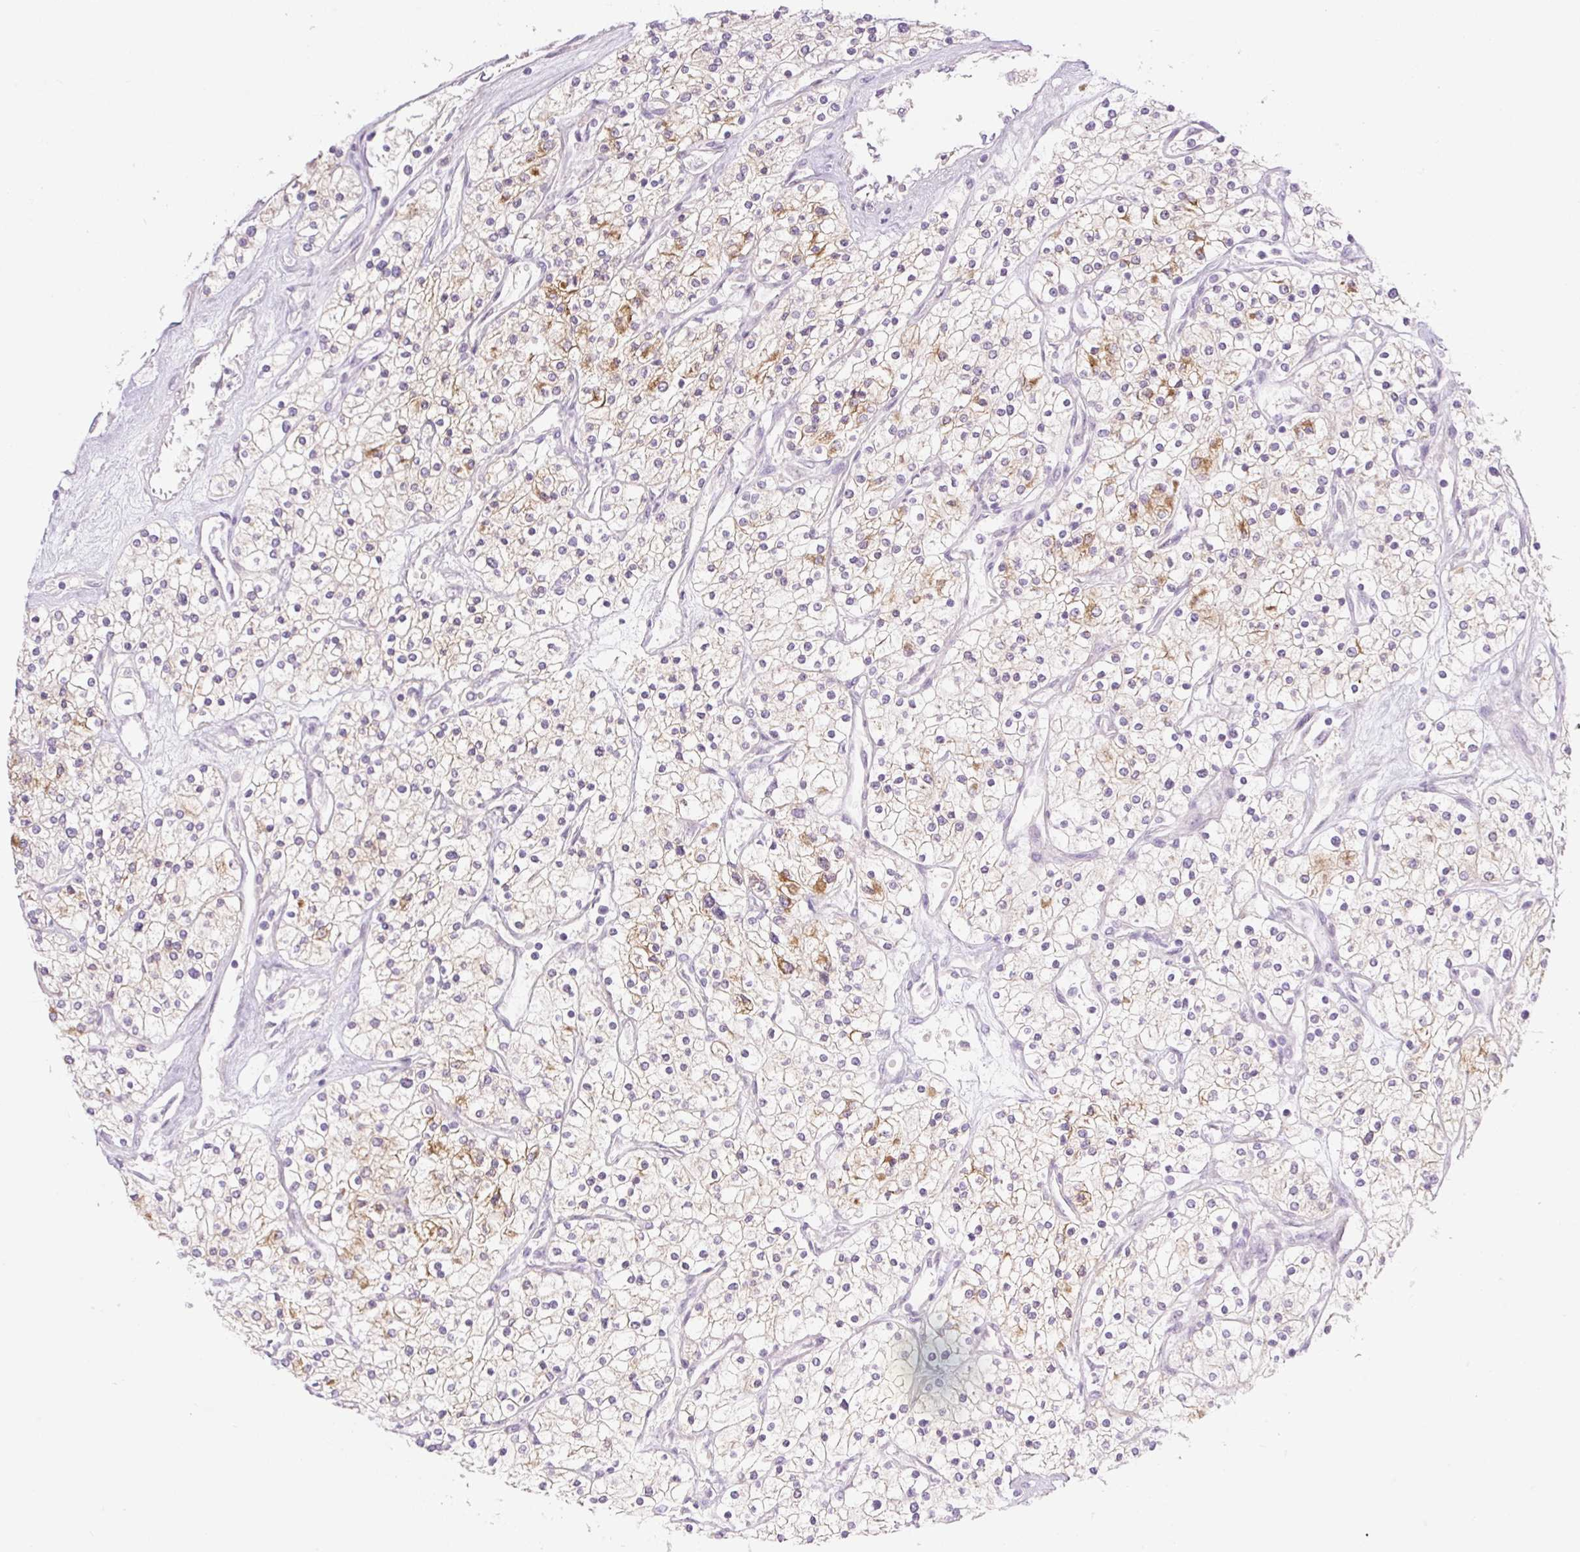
{"staining": {"intensity": "moderate", "quantity": "25%-75%", "location": "cytoplasmic/membranous"}, "tissue": "renal cancer", "cell_type": "Tumor cells", "image_type": "cancer", "snomed": [{"axis": "morphology", "description": "Adenocarcinoma, NOS"}, {"axis": "topography", "description": "Kidney"}], "caption": "Adenocarcinoma (renal) stained with immunohistochemistry displays moderate cytoplasmic/membranous positivity in approximately 25%-75% of tumor cells.", "gene": "MIA2", "patient": {"sex": "male", "age": 80}}